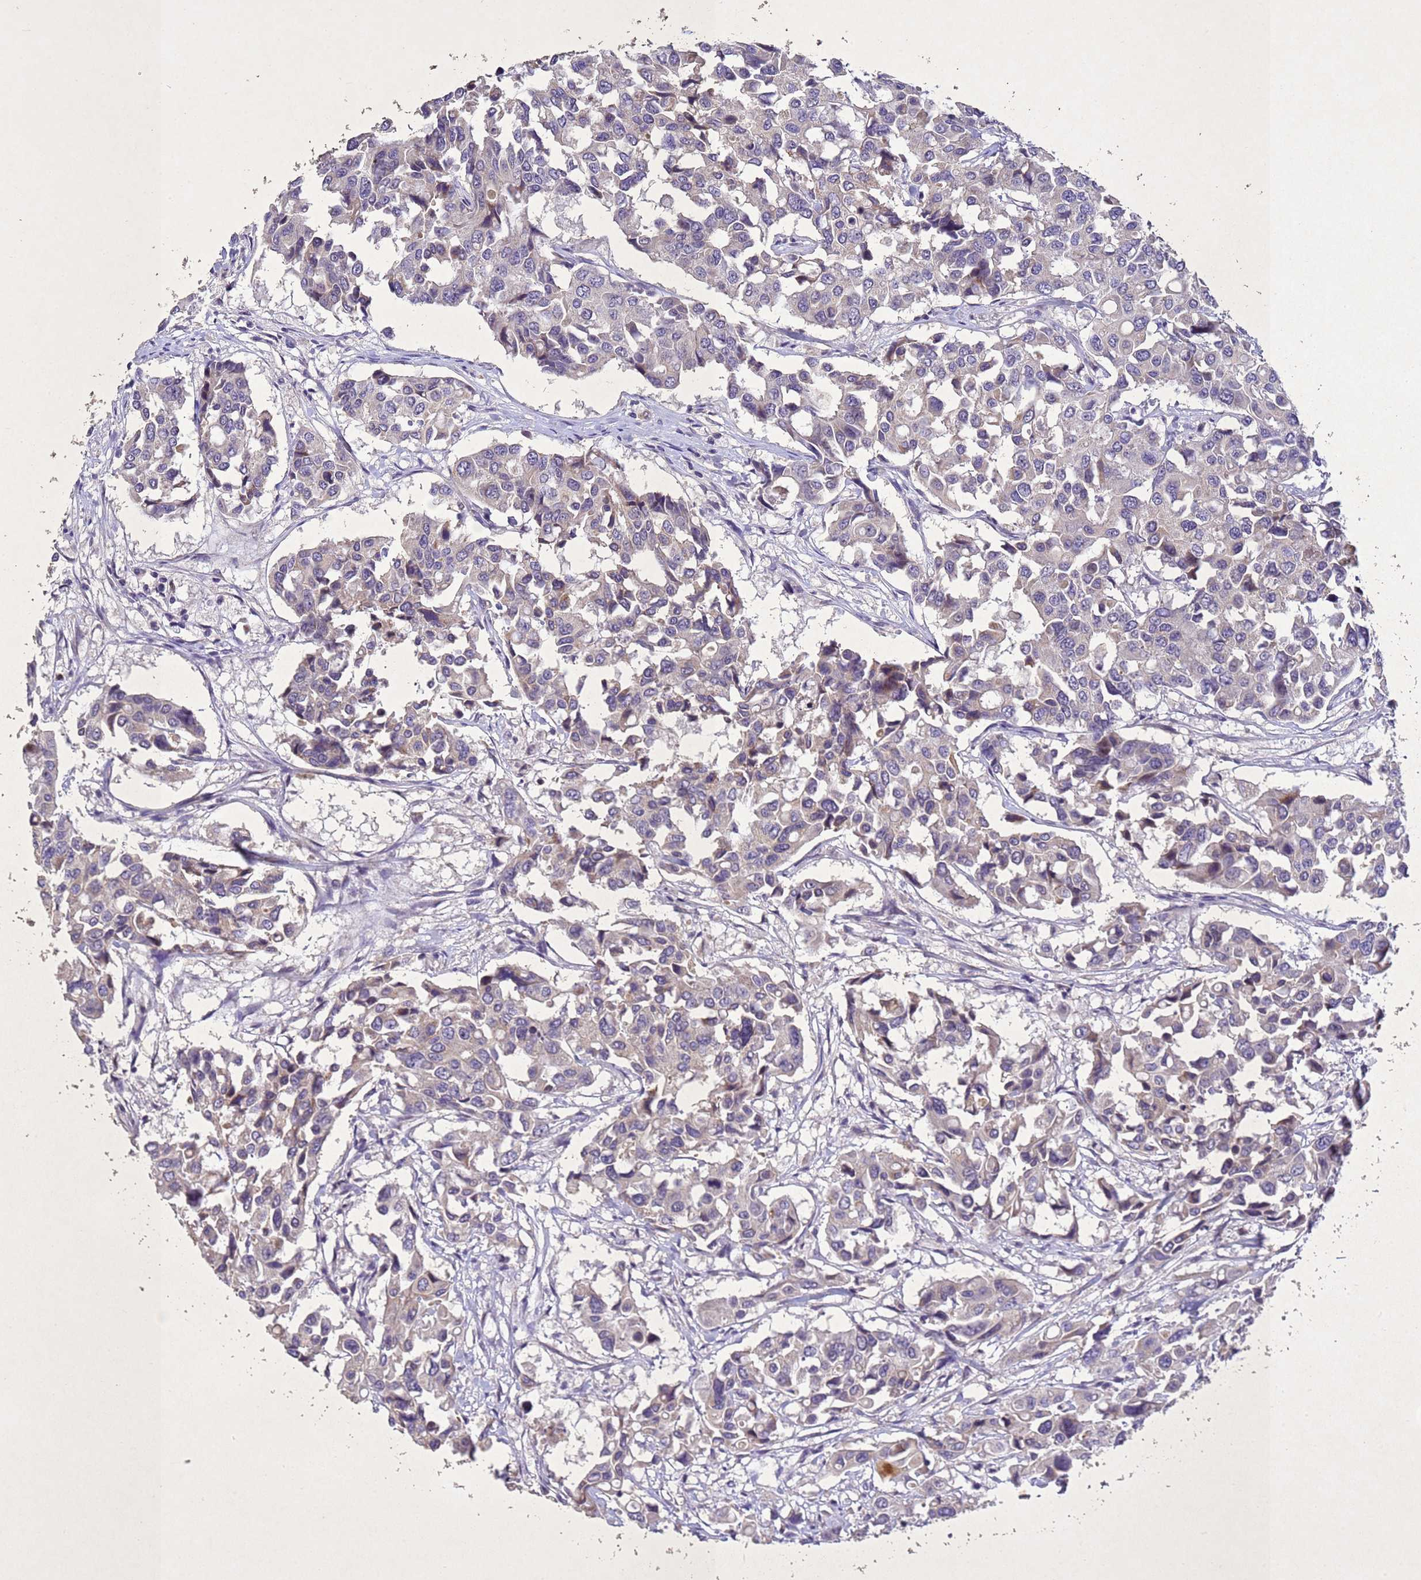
{"staining": {"intensity": "negative", "quantity": "none", "location": "none"}, "tissue": "colorectal cancer", "cell_type": "Tumor cells", "image_type": "cancer", "snomed": [{"axis": "morphology", "description": "Adenocarcinoma, NOS"}, {"axis": "topography", "description": "Colon"}], "caption": "Photomicrograph shows no significant protein positivity in tumor cells of adenocarcinoma (colorectal). Brightfield microscopy of immunohistochemistry stained with DAB (brown) and hematoxylin (blue), captured at high magnification.", "gene": "NLRP11", "patient": {"sex": "male", "age": 77}}